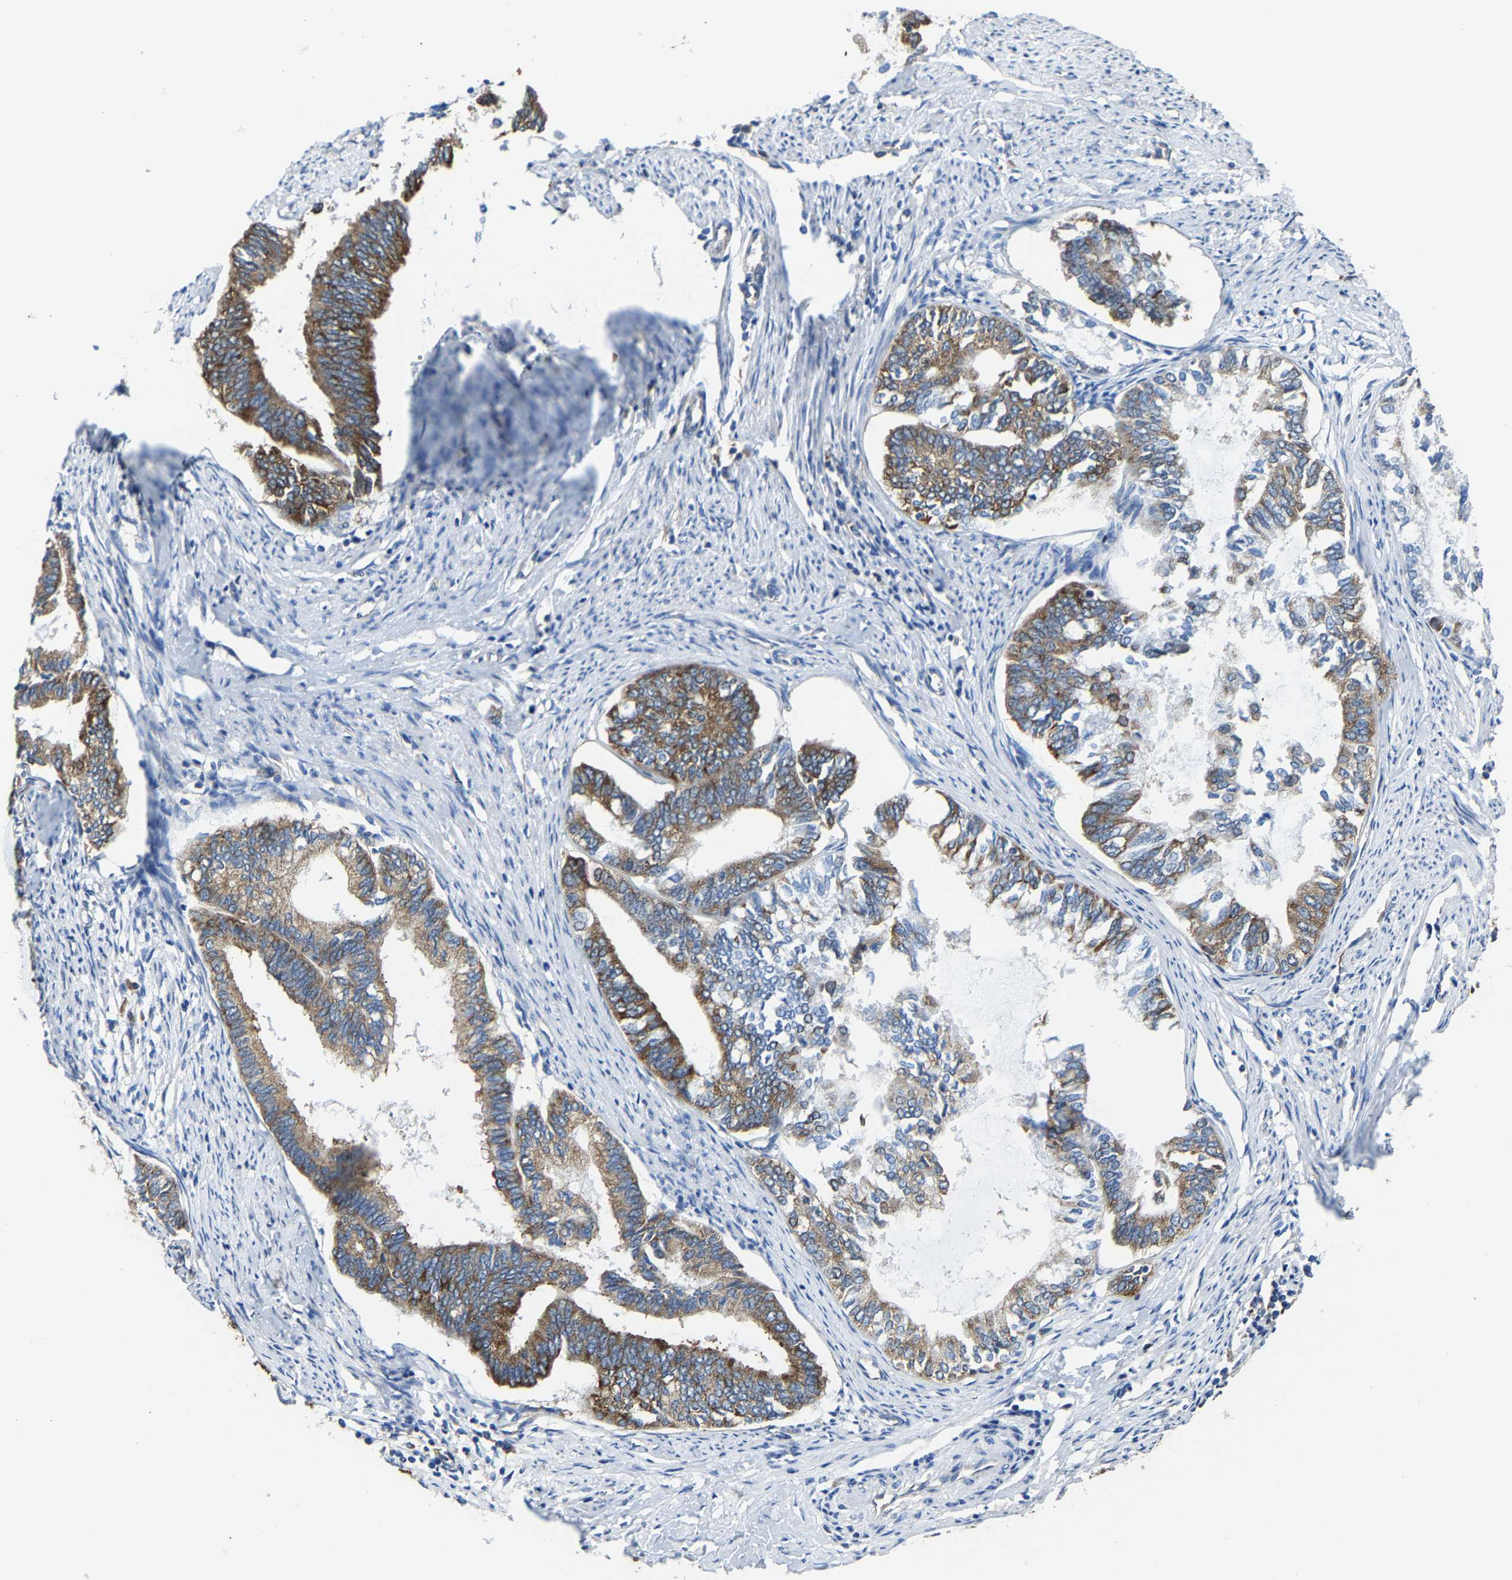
{"staining": {"intensity": "strong", "quantity": "25%-75%", "location": "cytoplasmic/membranous"}, "tissue": "endometrial cancer", "cell_type": "Tumor cells", "image_type": "cancer", "snomed": [{"axis": "morphology", "description": "Adenocarcinoma, NOS"}, {"axis": "topography", "description": "Endometrium"}], "caption": "Human endometrial adenocarcinoma stained for a protein (brown) shows strong cytoplasmic/membranous positive staining in about 25%-75% of tumor cells.", "gene": "G3BP2", "patient": {"sex": "female", "age": 86}}